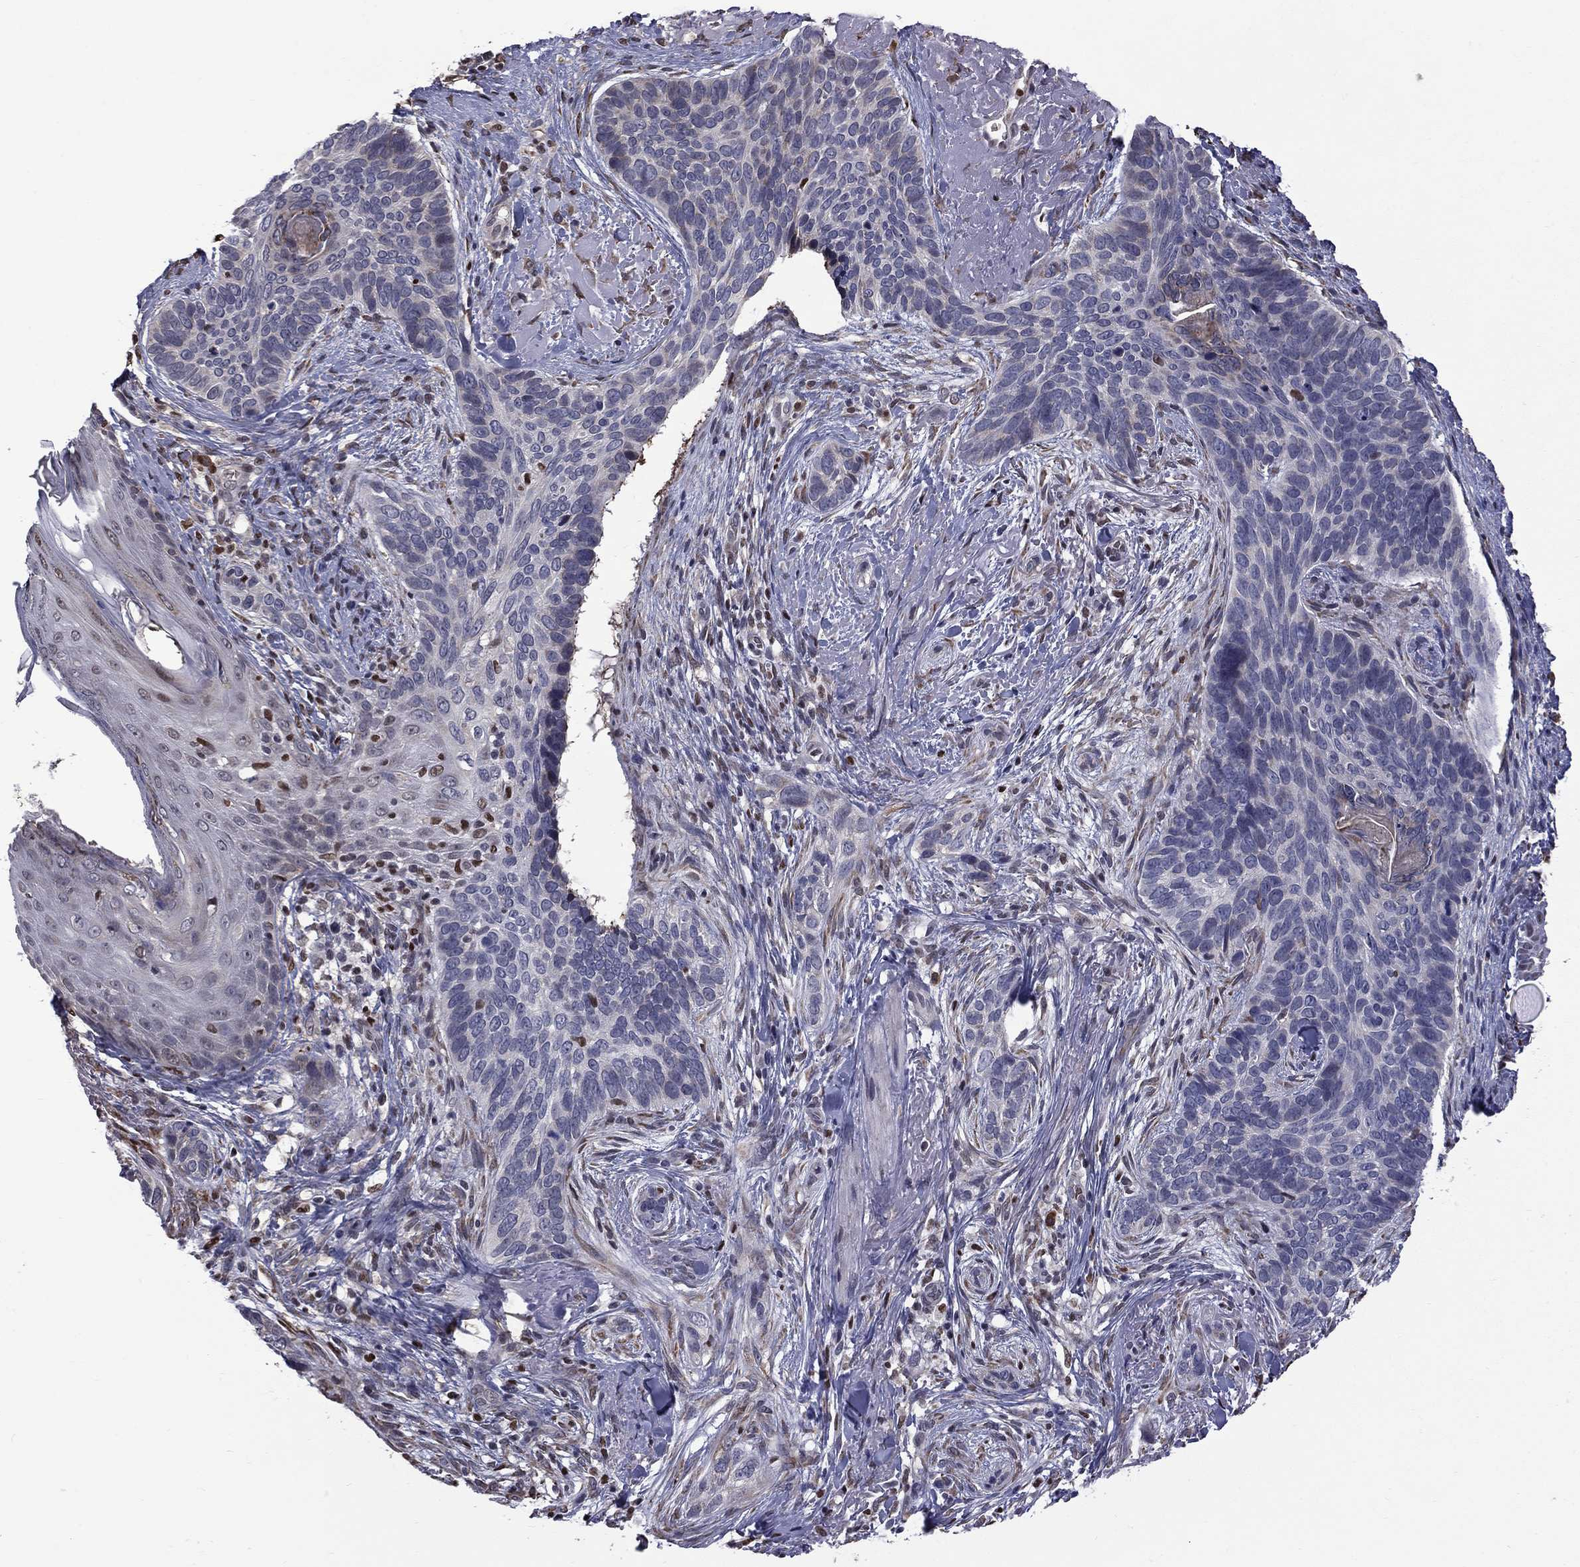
{"staining": {"intensity": "negative", "quantity": "none", "location": "none"}, "tissue": "skin cancer", "cell_type": "Tumor cells", "image_type": "cancer", "snomed": [{"axis": "morphology", "description": "Basal cell carcinoma"}, {"axis": "topography", "description": "Skin"}], "caption": "A micrograph of skin cancer stained for a protein reveals no brown staining in tumor cells.", "gene": "HSPB2", "patient": {"sex": "male", "age": 91}}